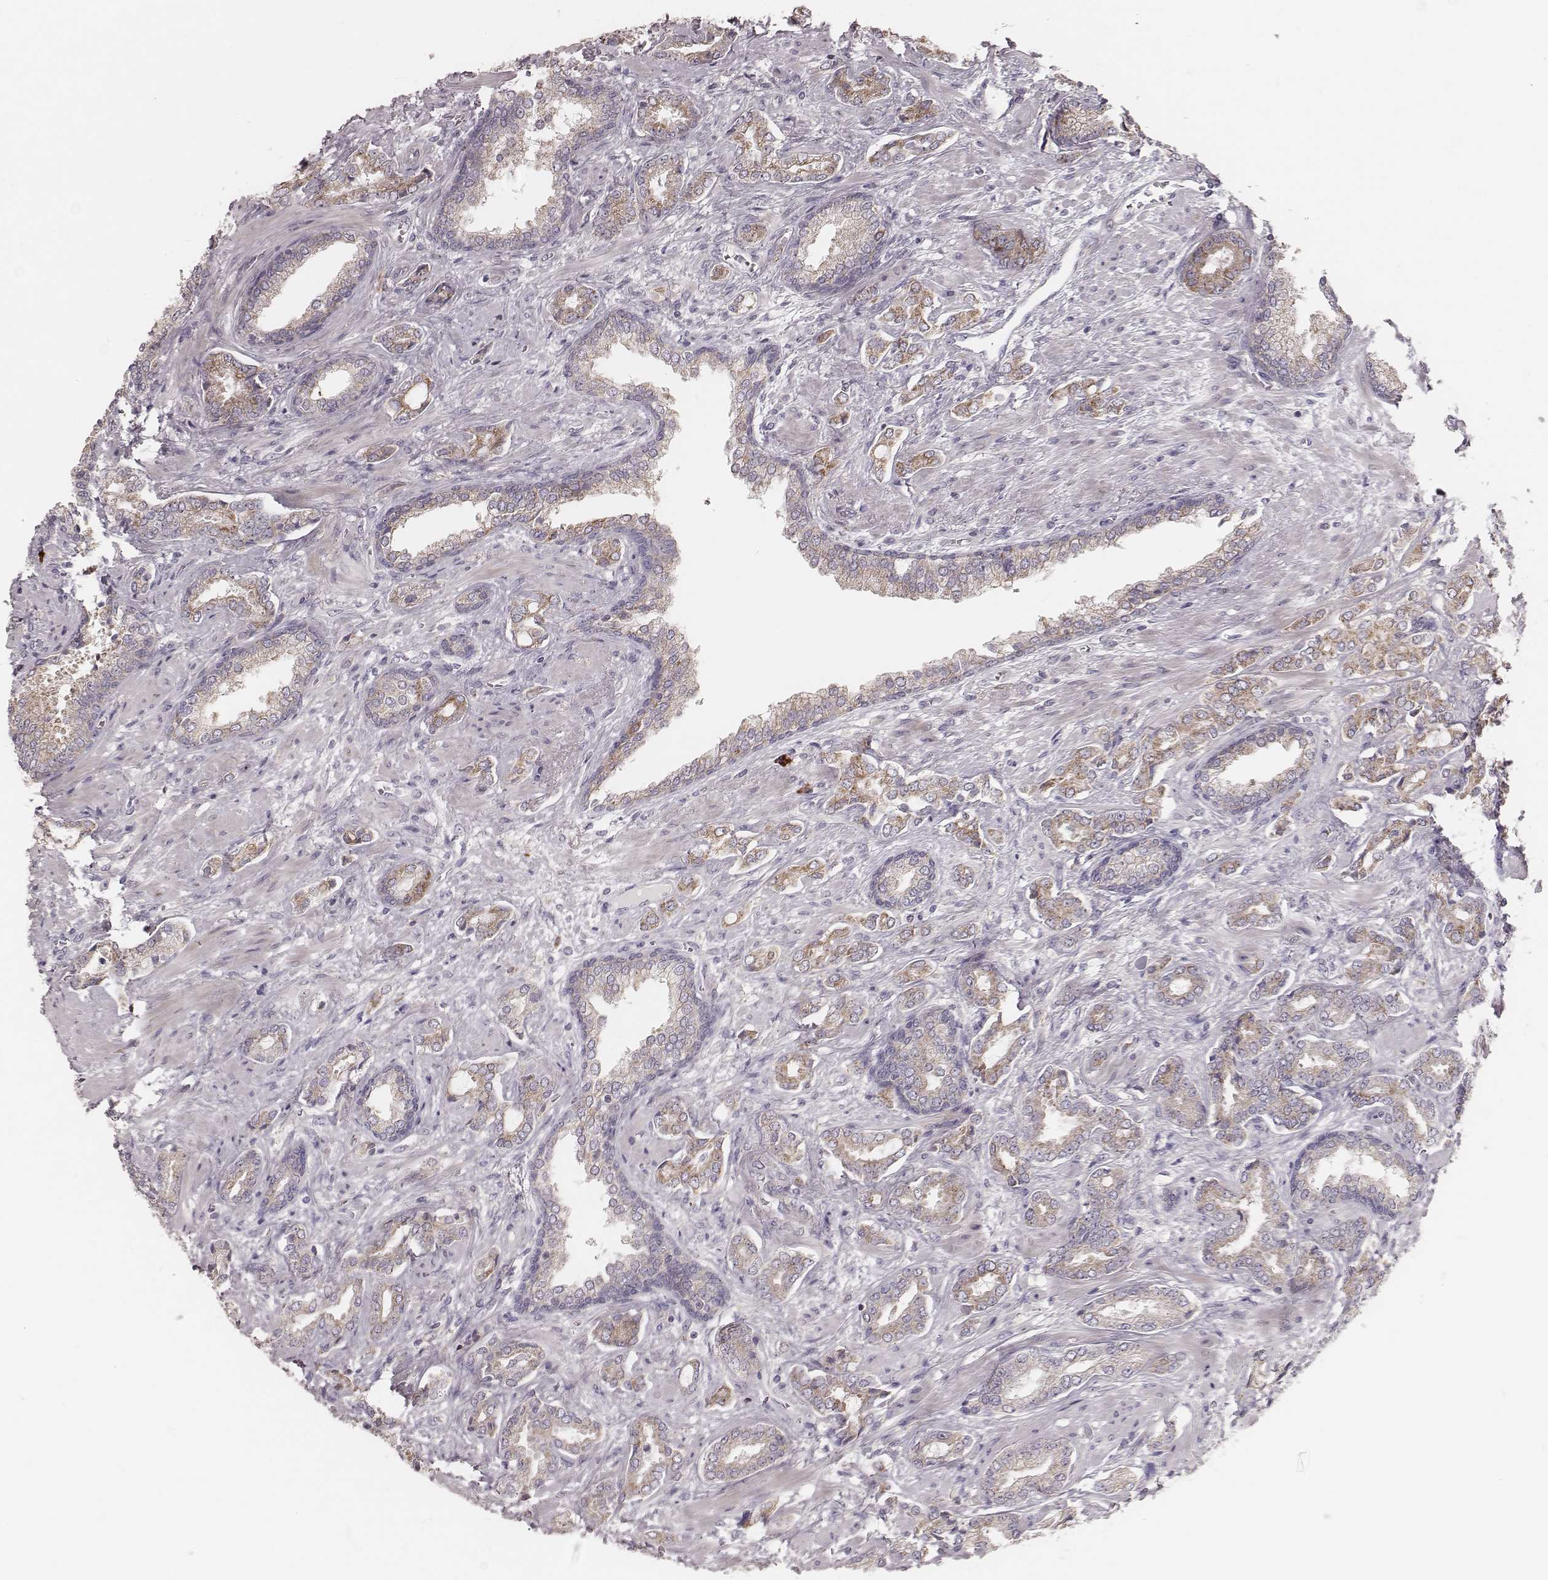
{"staining": {"intensity": "moderate", "quantity": ">75%", "location": "cytoplasmic/membranous"}, "tissue": "prostate cancer", "cell_type": "Tumor cells", "image_type": "cancer", "snomed": [{"axis": "morphology", "description": "Adenocarcinoma, Low grade"}, {"axis": "topography", "description": "Prostate"}], "caption": "The image displays a brown stain indicating the presence of a protein in the cytoplasmic/membranous of tumor cells in prostate cancer.", "gene": "KIF5C", "patient": {"sex": "male", "age": 61}}